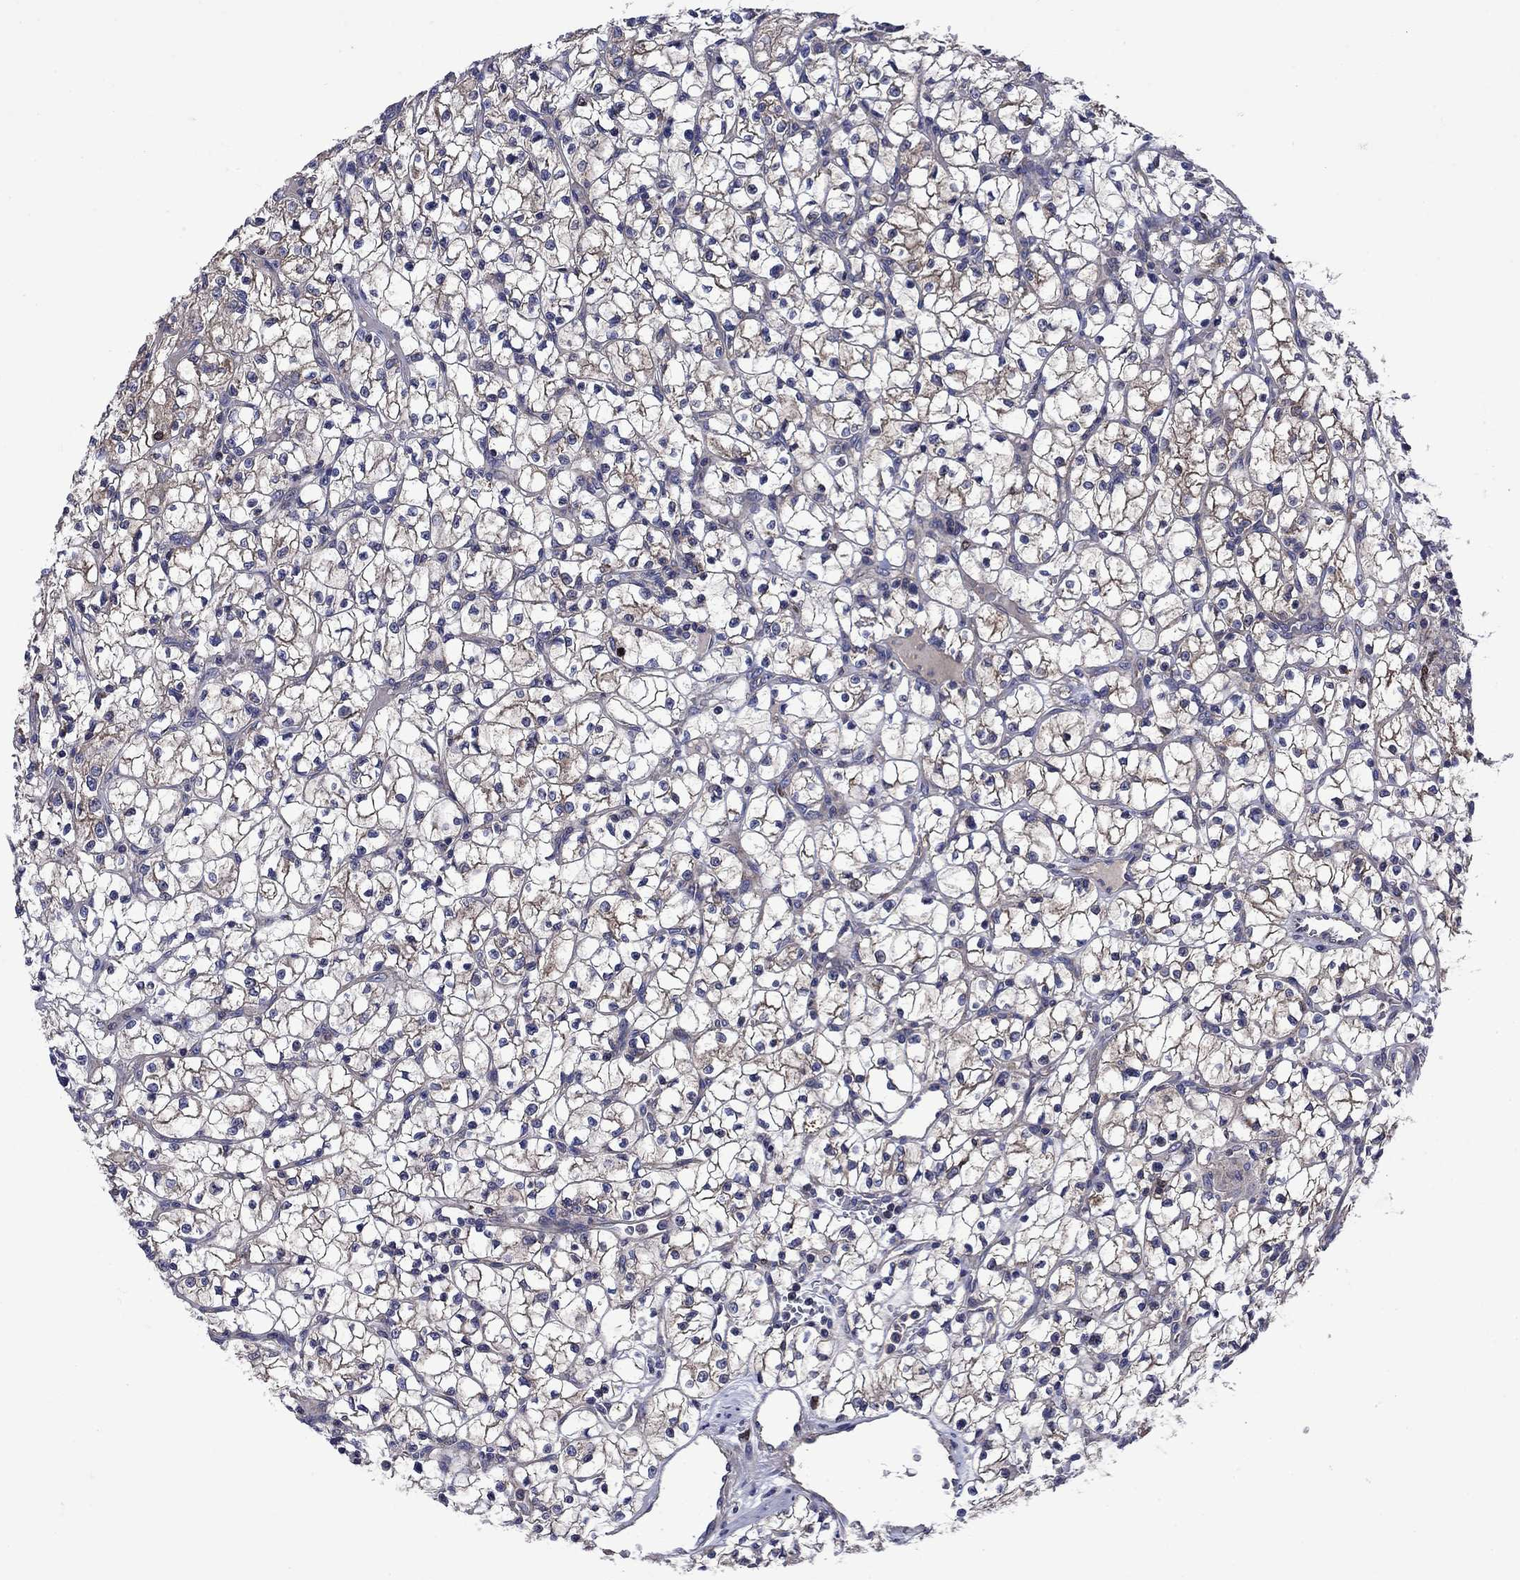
{"staining": {"intensity": "weak", "quantity": "<25%", "location": "cytoplasmic/membranous"}, "tissue": "renal cancer", "cell_type": "Tumor cells", "image_type": "cancer", "snomed": [{"axis": "morphology", "description": "Adenocarcinoma, NOS"}, {"axis": "topography", "description": "Kidney"}], "caption": "This is an immunohistochemistry micrograph of adenocarcinoma (renal). There is no positivity in tumor cells.", "gene": "KIF22", "patient": {"sex": "female", "age": 64}}